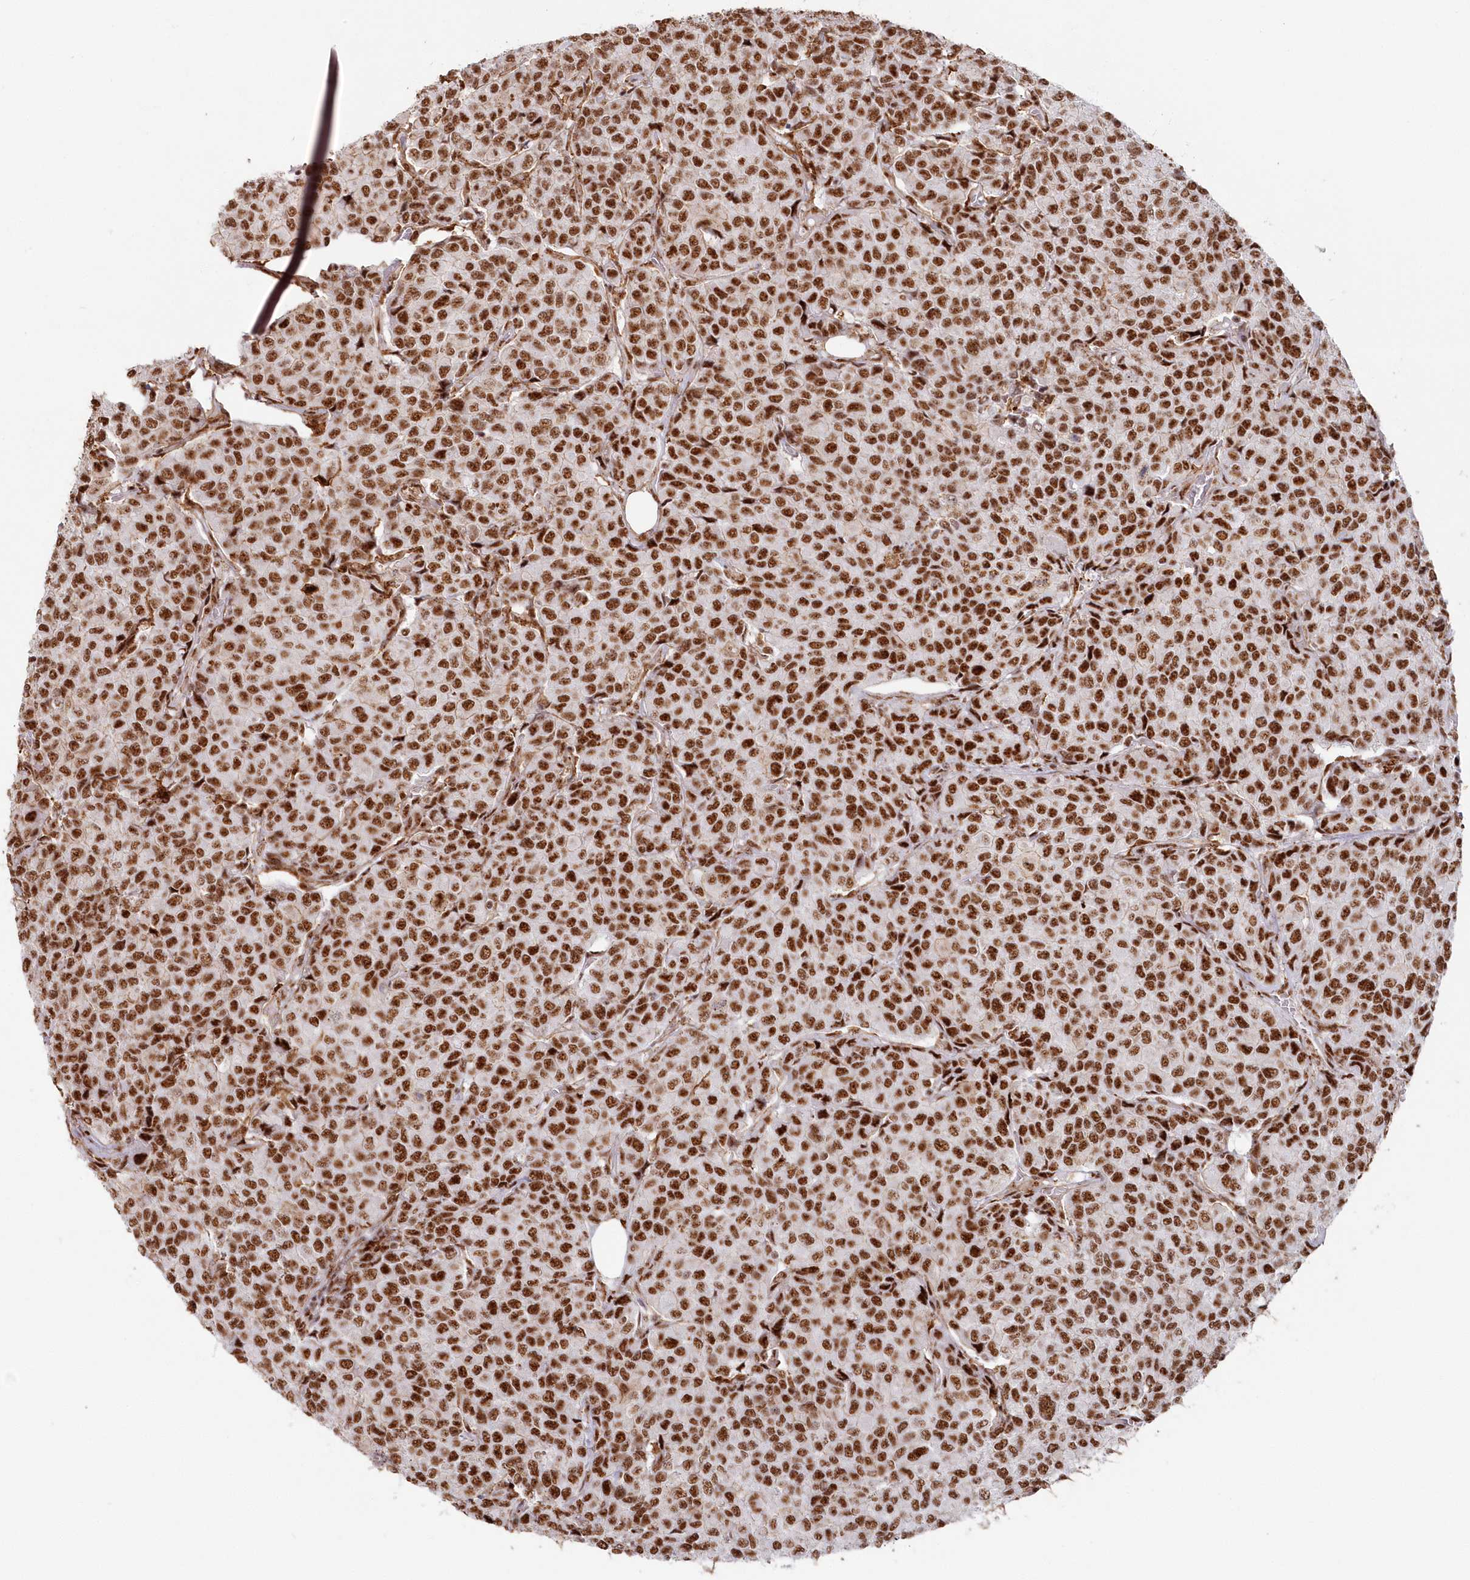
{"staining": {"intensity": "strong", "quantity": ">75%", "location": "nuclear"}, "tissue": "breast cancer", "cell_type": "Tumor cells", "image_type": "cancer", "snomed": [{"axis": "morphology", "description": "Duct carcinoma"}, {"axis": "topography", "description": "Breast"}], "caption": "Immunohistochemistry (IHC) image of neoplastic tissue: human breast cancer (invasive ductal carcinoma) stained using immunohistochemistry (IHC) reveals high levels of strong protein expression localized specifically in the nuclear of tumor cells, appearing as a nuclear brown color.", "gene": "DDX46", "patient": {"sex": "female", "age": 55}}